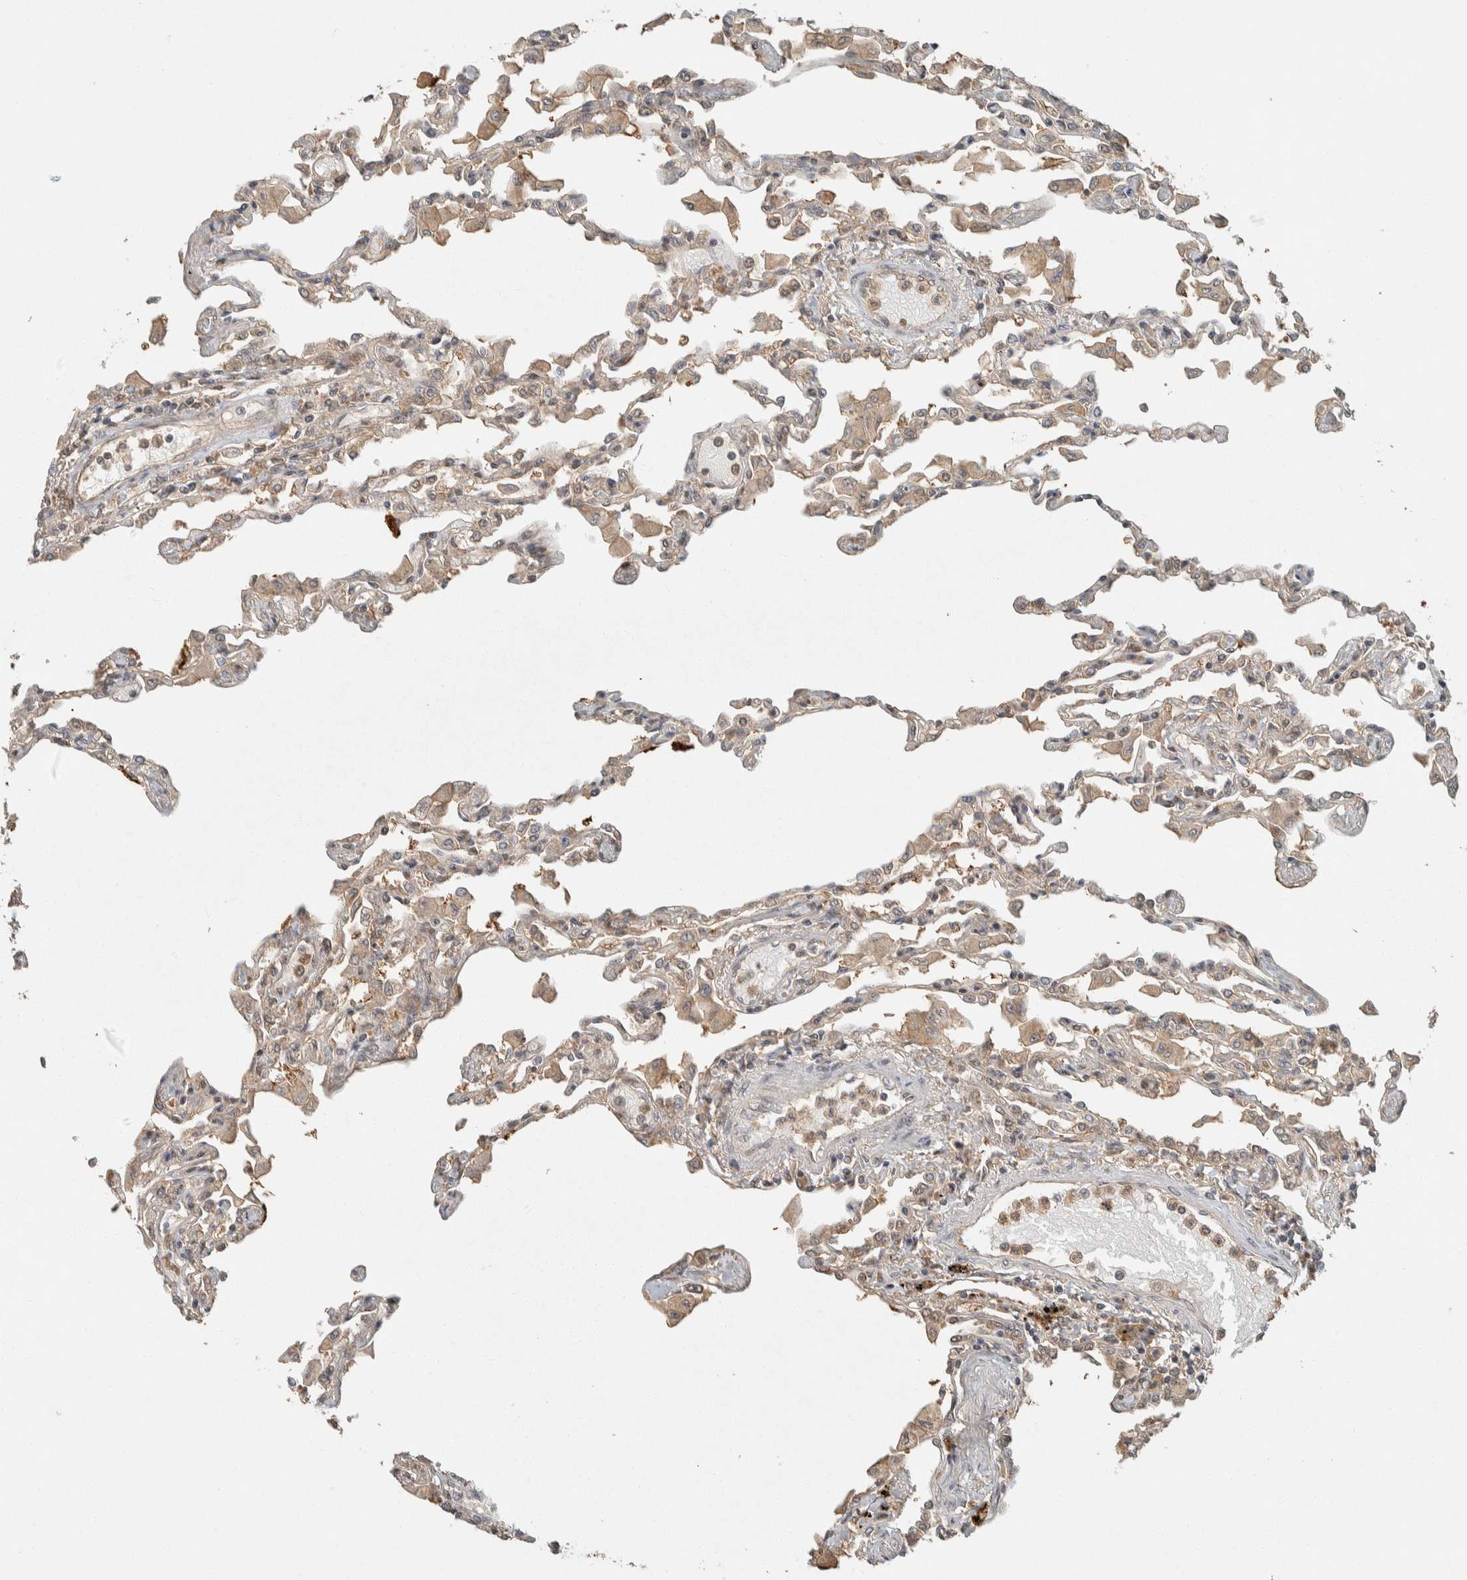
{"staining": {"intensity": "weak", "quantity": "25%-75%", "location": "cytoplasmic/membranous,nuclear"}, "tissue": "lung", "cell_type": "Alveolar cells", "image_type": "normal", "snomed": [{"axis": "morphology", "description": "Normal tissue, NOS"}, {"axis": "topography", "description": "Bronchus"}, {"axis": "topography", "description": "Lung"}], "caption": "A brown stain labels weak cytoplasmic/membranous,nuclear staining of a protein in alveolar cells of normal lung.", "gene": "ZNF567", "patient": {"sex": "female", "age": 49}}